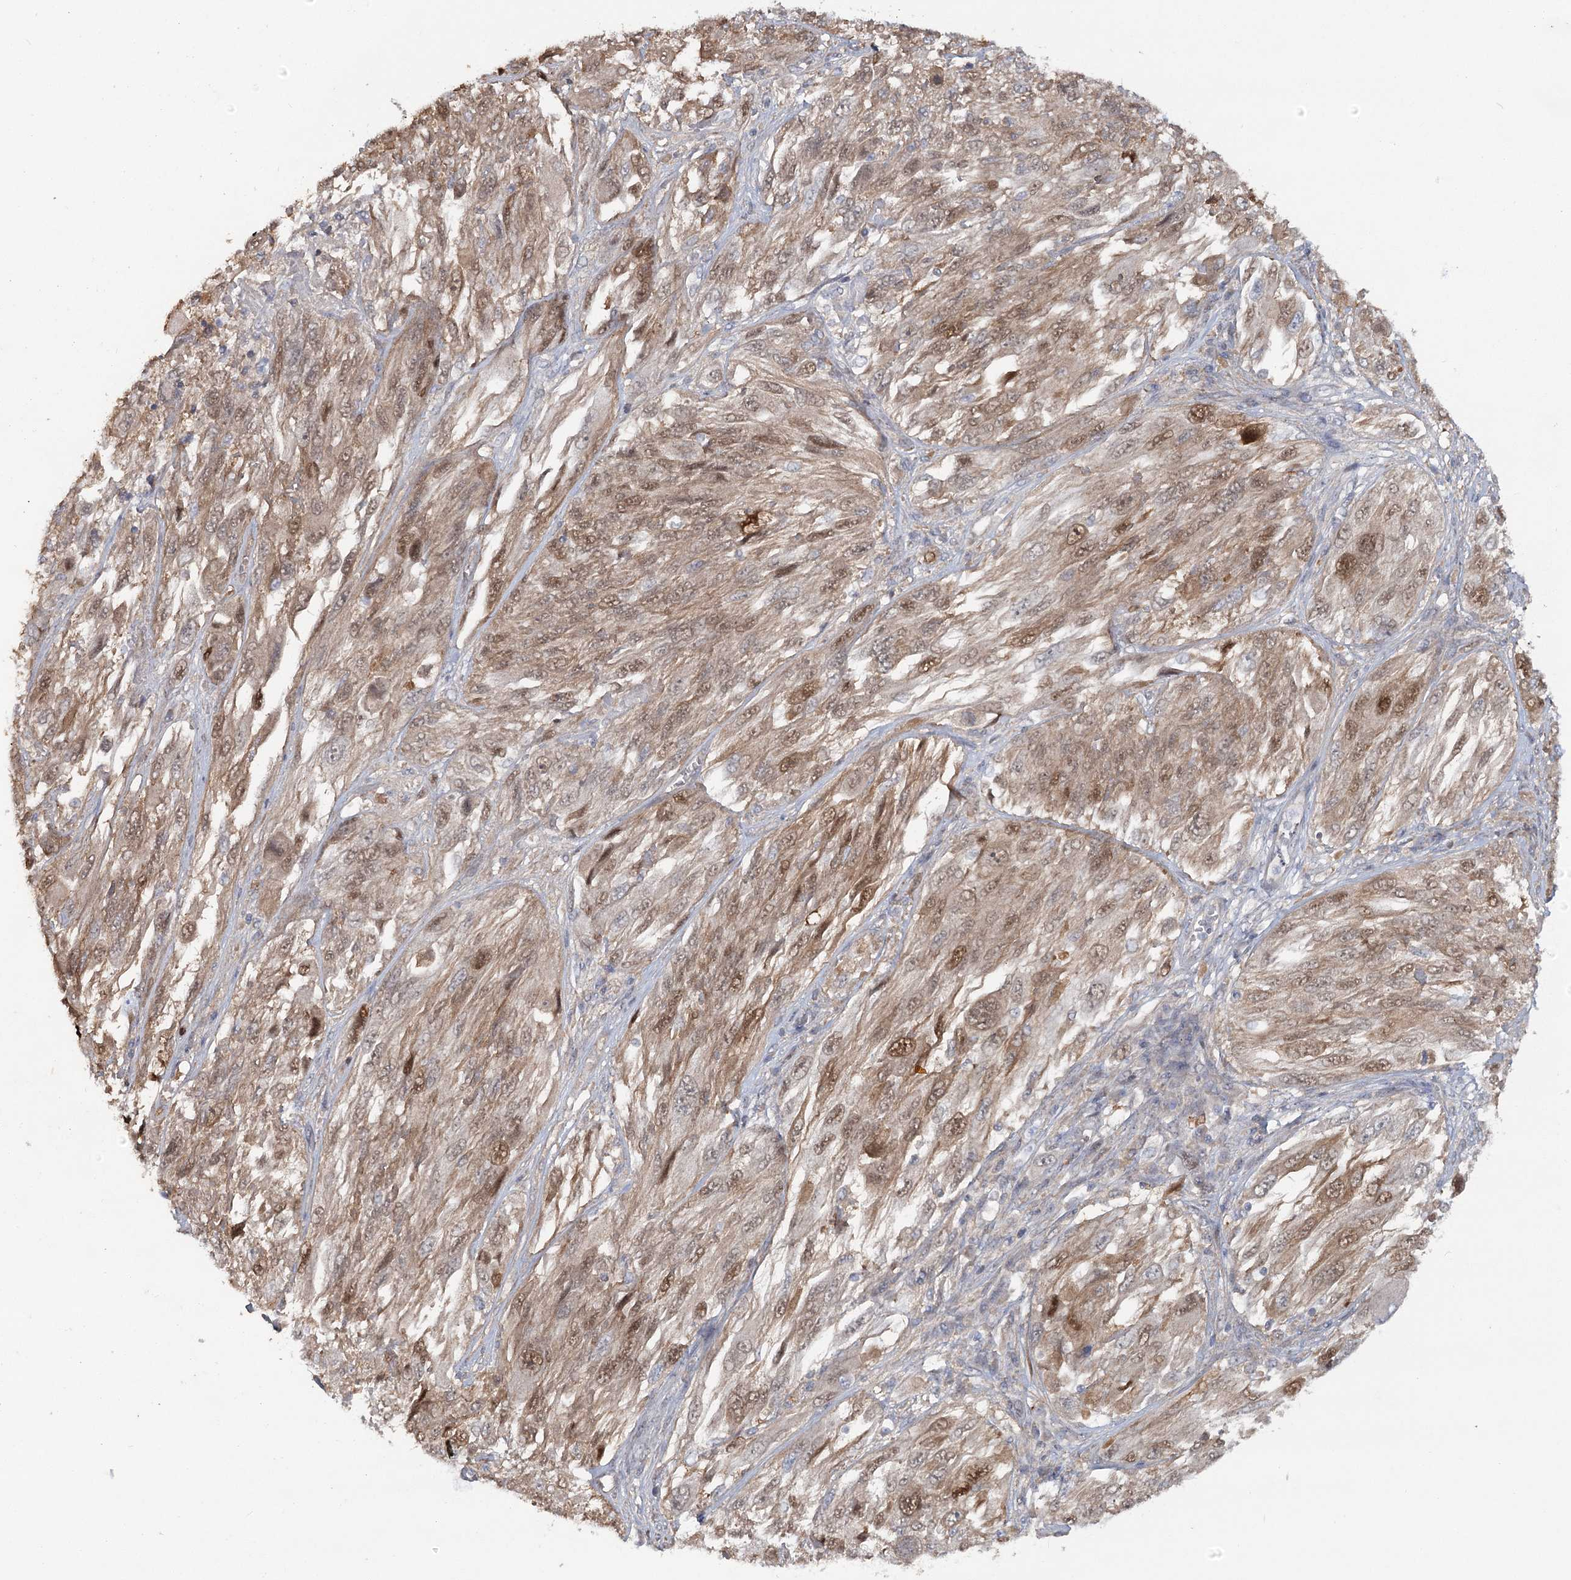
{"staining": {"intensity": "moderate", "quantity": ">75%", "location": "cytoplasmic/membranous,nuclear"}, "tissue": "melanoma", "cell_type": "Tumor cells", "image_type": "cancer", "snomed": [{"axis": "morphology", "description": "Malignant melanoma, NOS"}, {"axis": "topography", "description": "Skin"}], "caption": "Melanoma was stained to show a protein in brown. There is medium levels of moderate cytoplasmic/membranous and nuclear expression in about >75% of tumor cells.", "gene": "MAP3K13", "patient": {"sex": "female", "age": 91}}